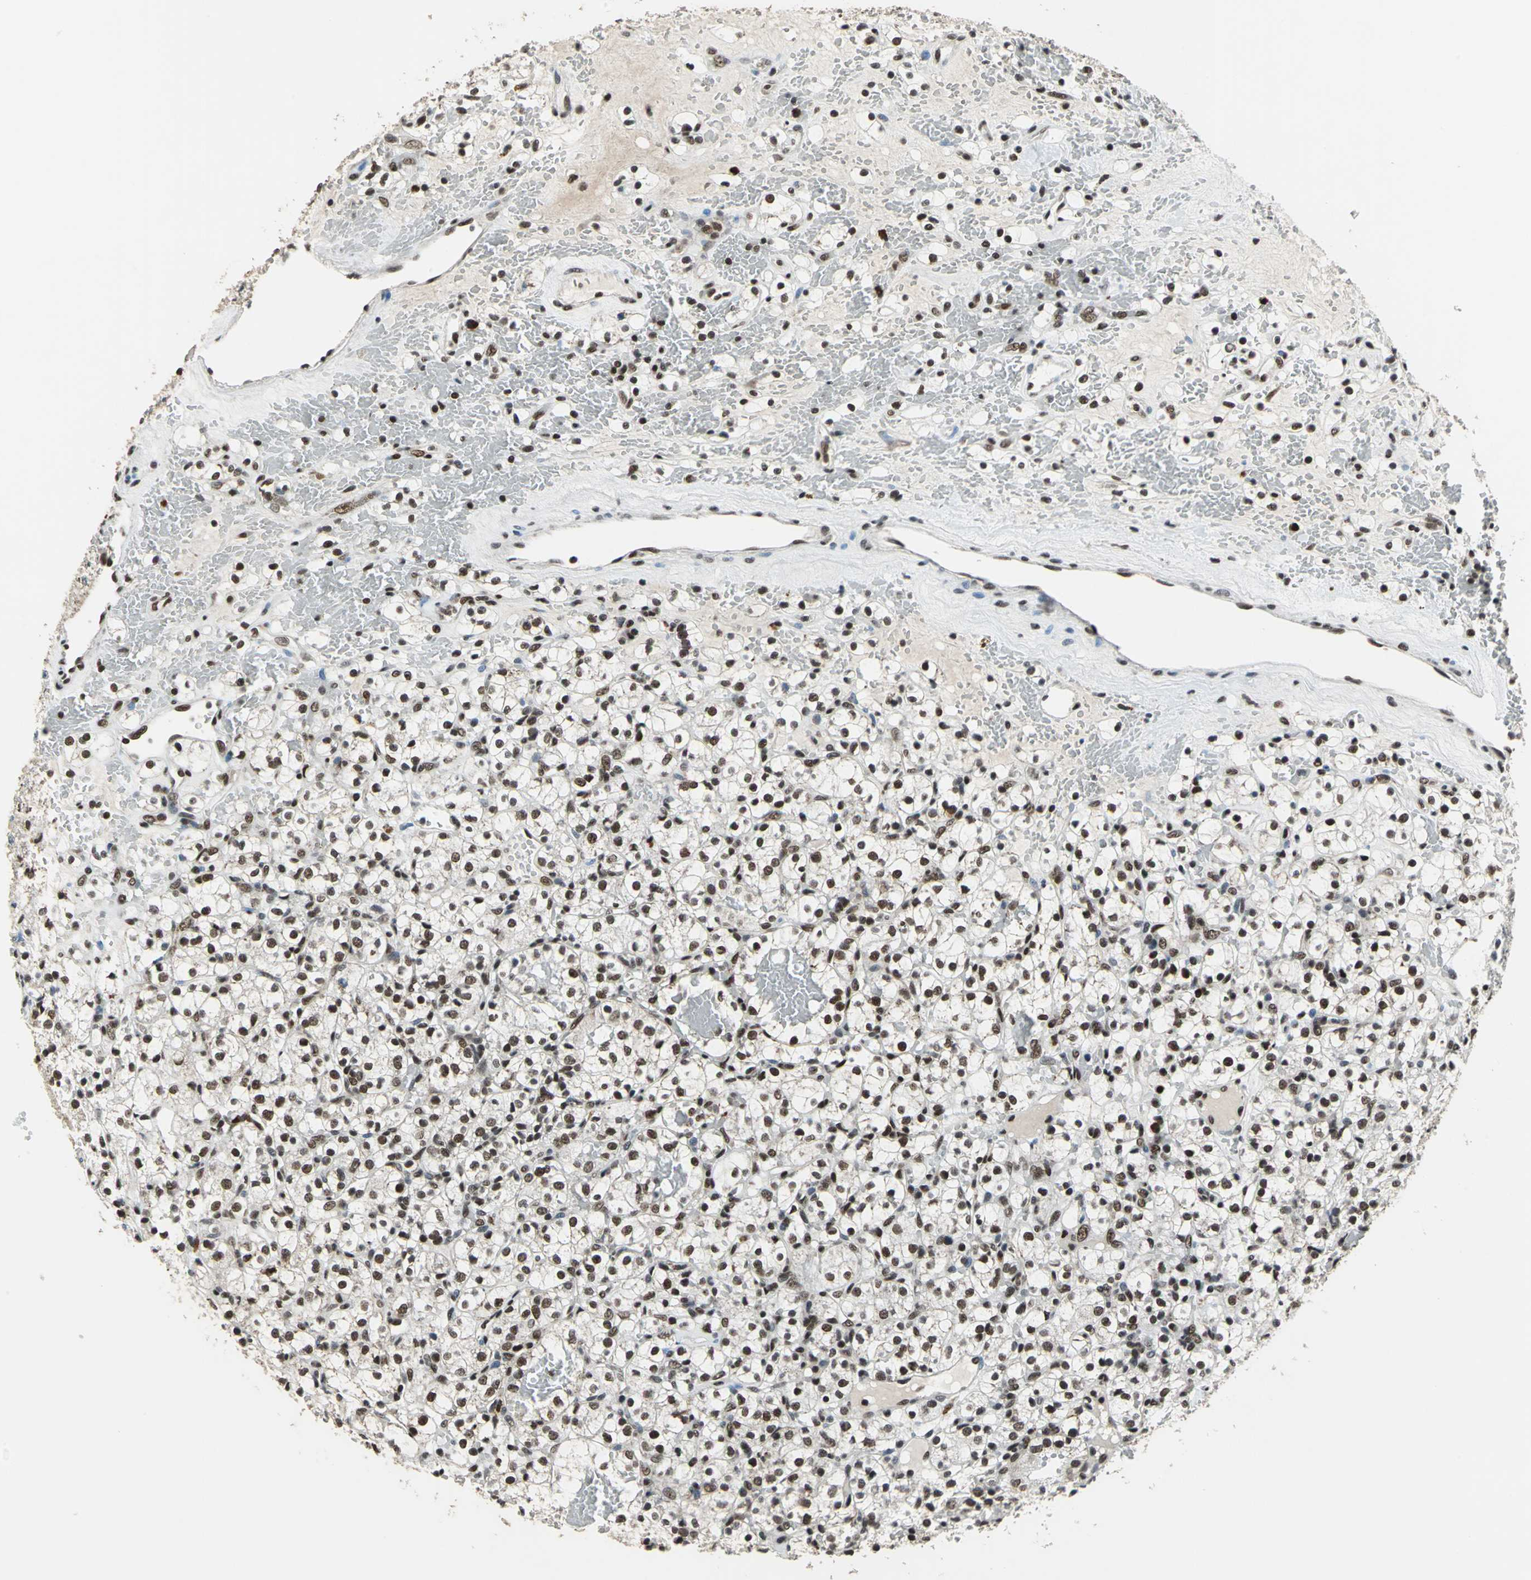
{"staining": {"intensity": "moderate", "quantity": ">75%", "location": "nuclear"}, "tissue": "renal cancer", "cell_type": "Tumor cells", "image_type": "cancer", "snomed": [{"axis": "morphology", "description": "Adenocarcinoma, NOS"}, {"axis": "topography", "description": "Kidney"}], "caption": "This is an image of immunohistochemistry staining of renal cancer (adenocarcinoma), which shows moderate expression in the nuclear of tumor cells.", "gene": "BCLAF1", "patient": {"sex": "female", "age": 60}}